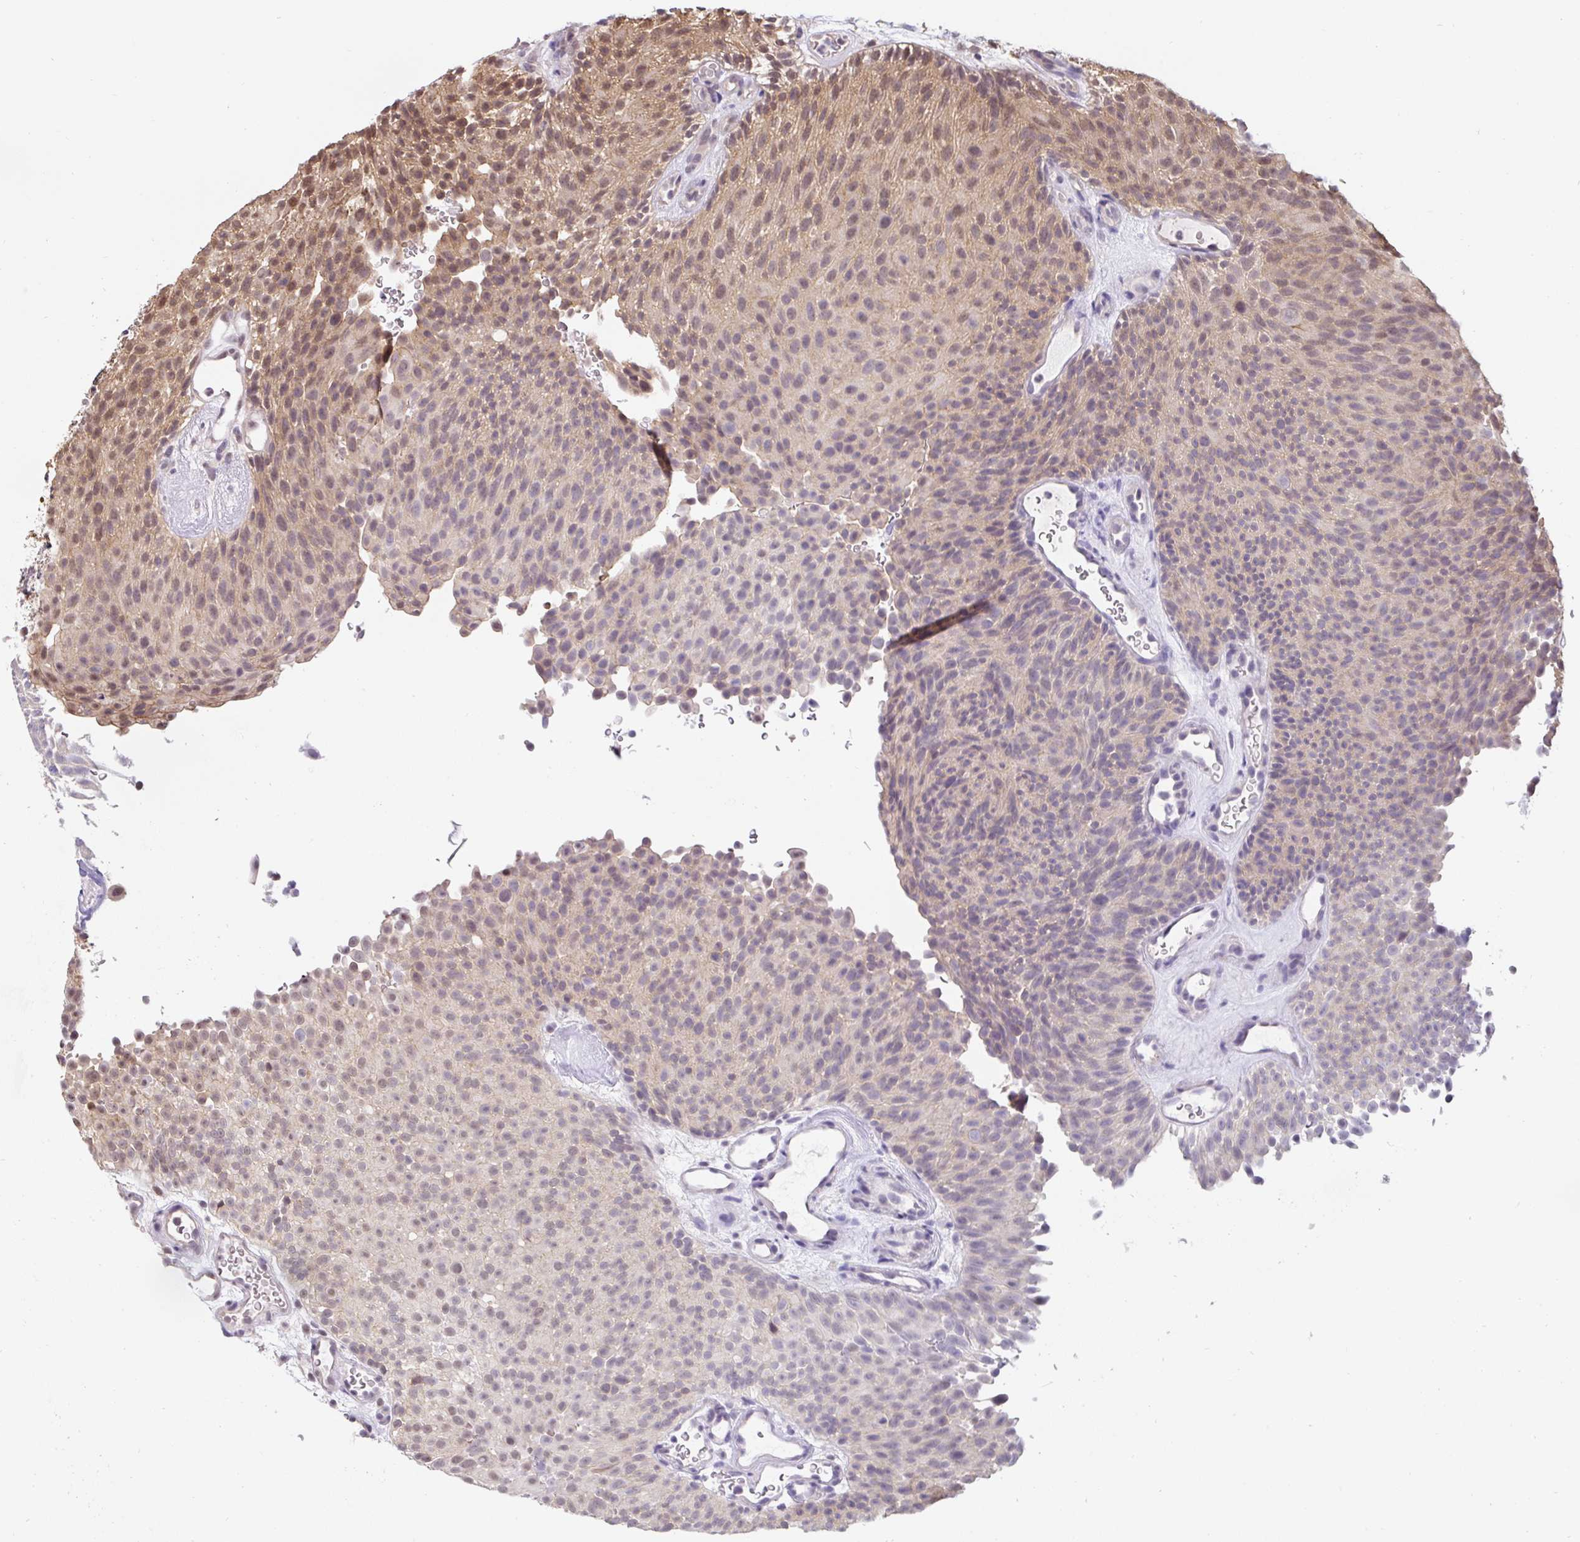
{"staining": {"intensity": "moderate", "quantity": "25%-75%", "location": "cytoplasmic/membranous,nuclear"}, "tissue": "urothelial cancer", "cell_type": "Tumor cells", "image_type": "cancer", "snomed": [{"axis": "morphology", "description": "Urothelial carcinoma, Low grade"}, {"axis": "topography", "description": "Urinary bladder"}], "caption": "There is medium levels of moderate cytoplasmic/membranous and nuclear positivity in tumor cells of urothelial cancer, as demonstrated by immunohistochemical staining (brown color).", "gene": "ST13", "patient": {"sex": "male", "age": 78}}